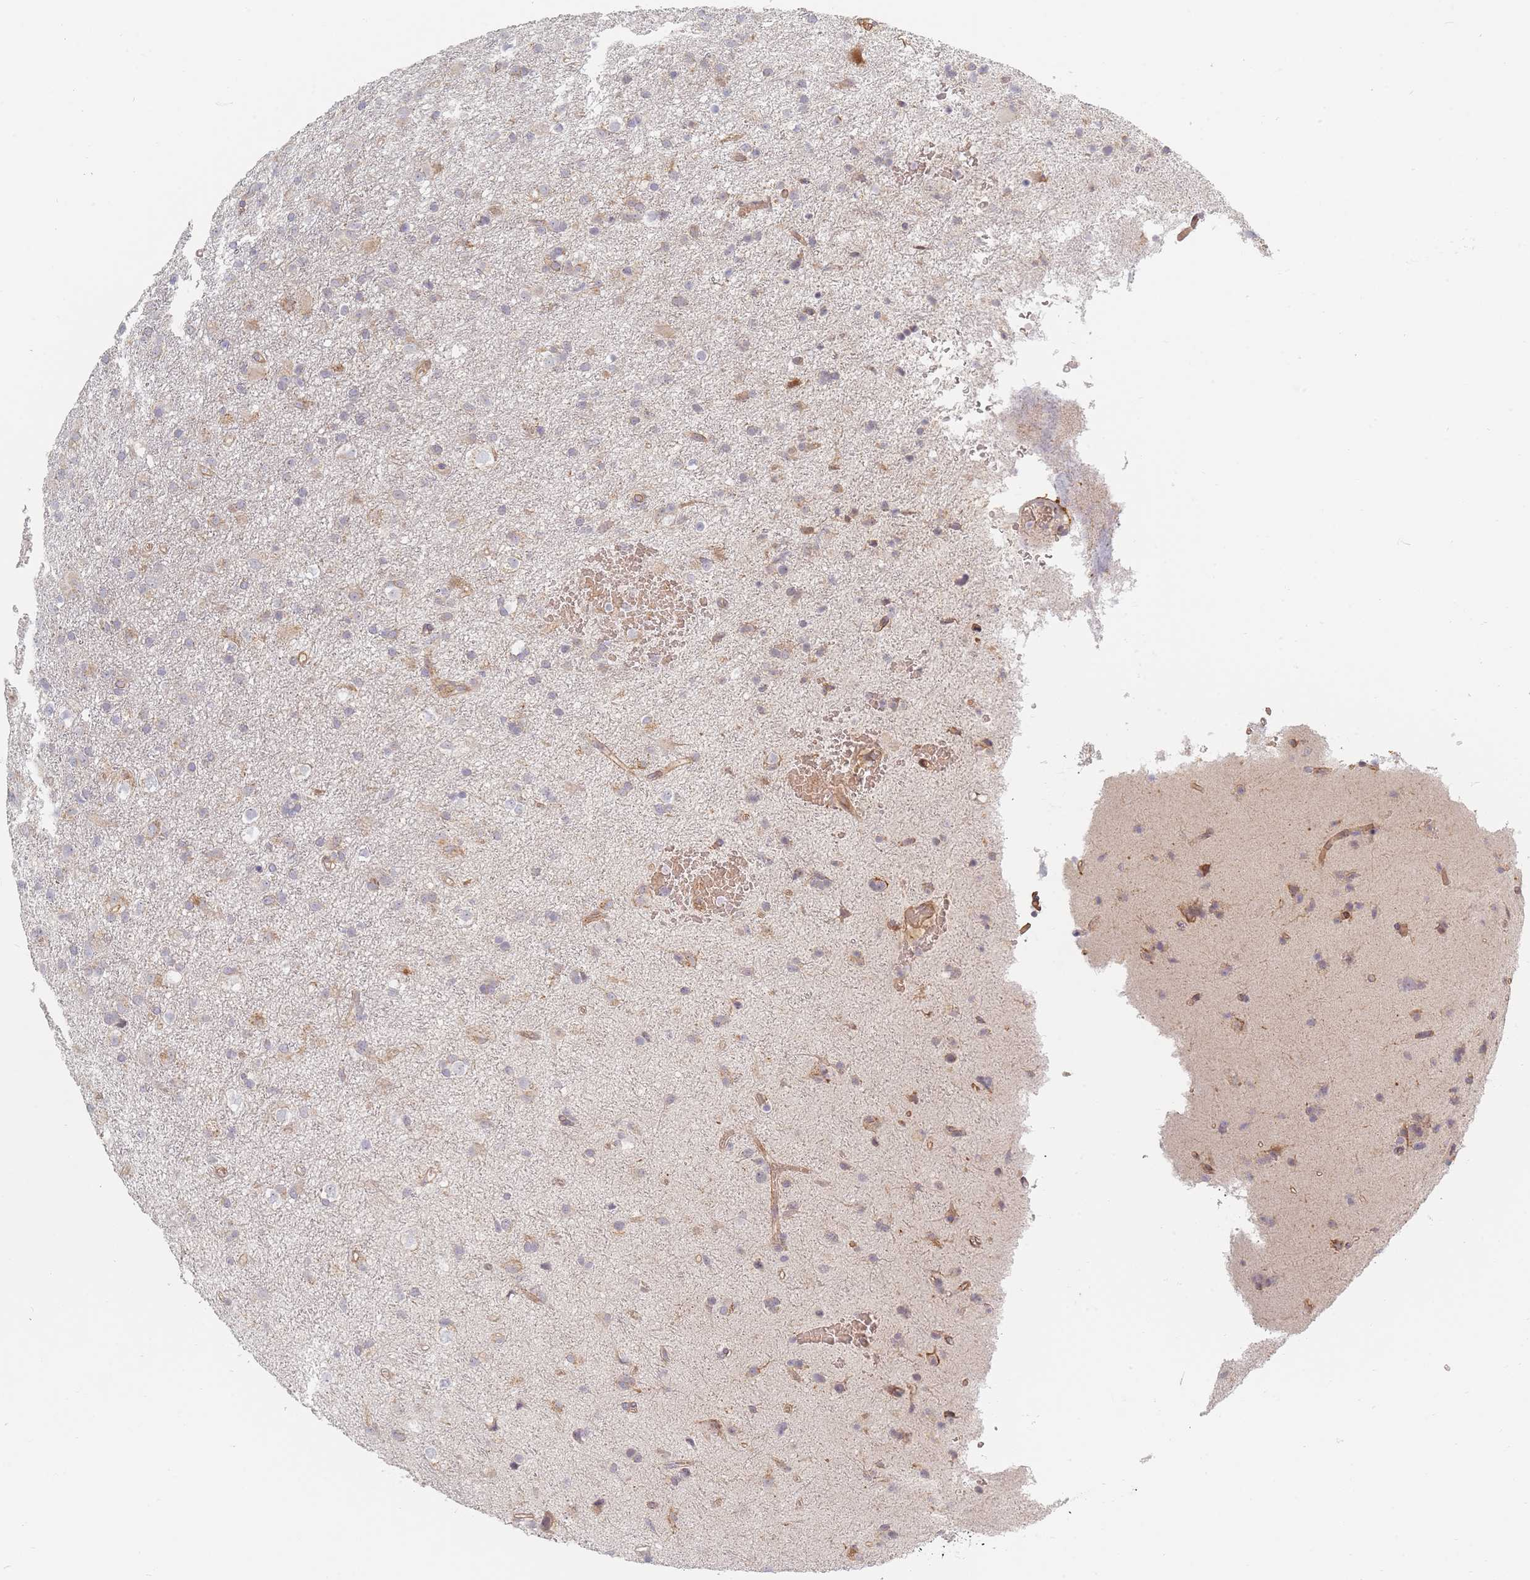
{"staining": {"intensity": "weak", "quantity": "25%-75%", "location": "cytoplasmic/membranous"}, "tissue": "glioma", "cell_type": "Tumor cells", "image_type": "cancer", "snomed": [{"axis": "morphology", "description": "Glioma, malignant, Low grade"}, {"axis": "topography", "description": "Brain"}], "caption": "Brown immunohistochemical staining in human glioma shows weak cytoplasmic/membranous positivity in approximately 25%-75% of tumor cells.", "gene": "ZKSCAN7", "patient": {"sex": "male", "age": 65}}